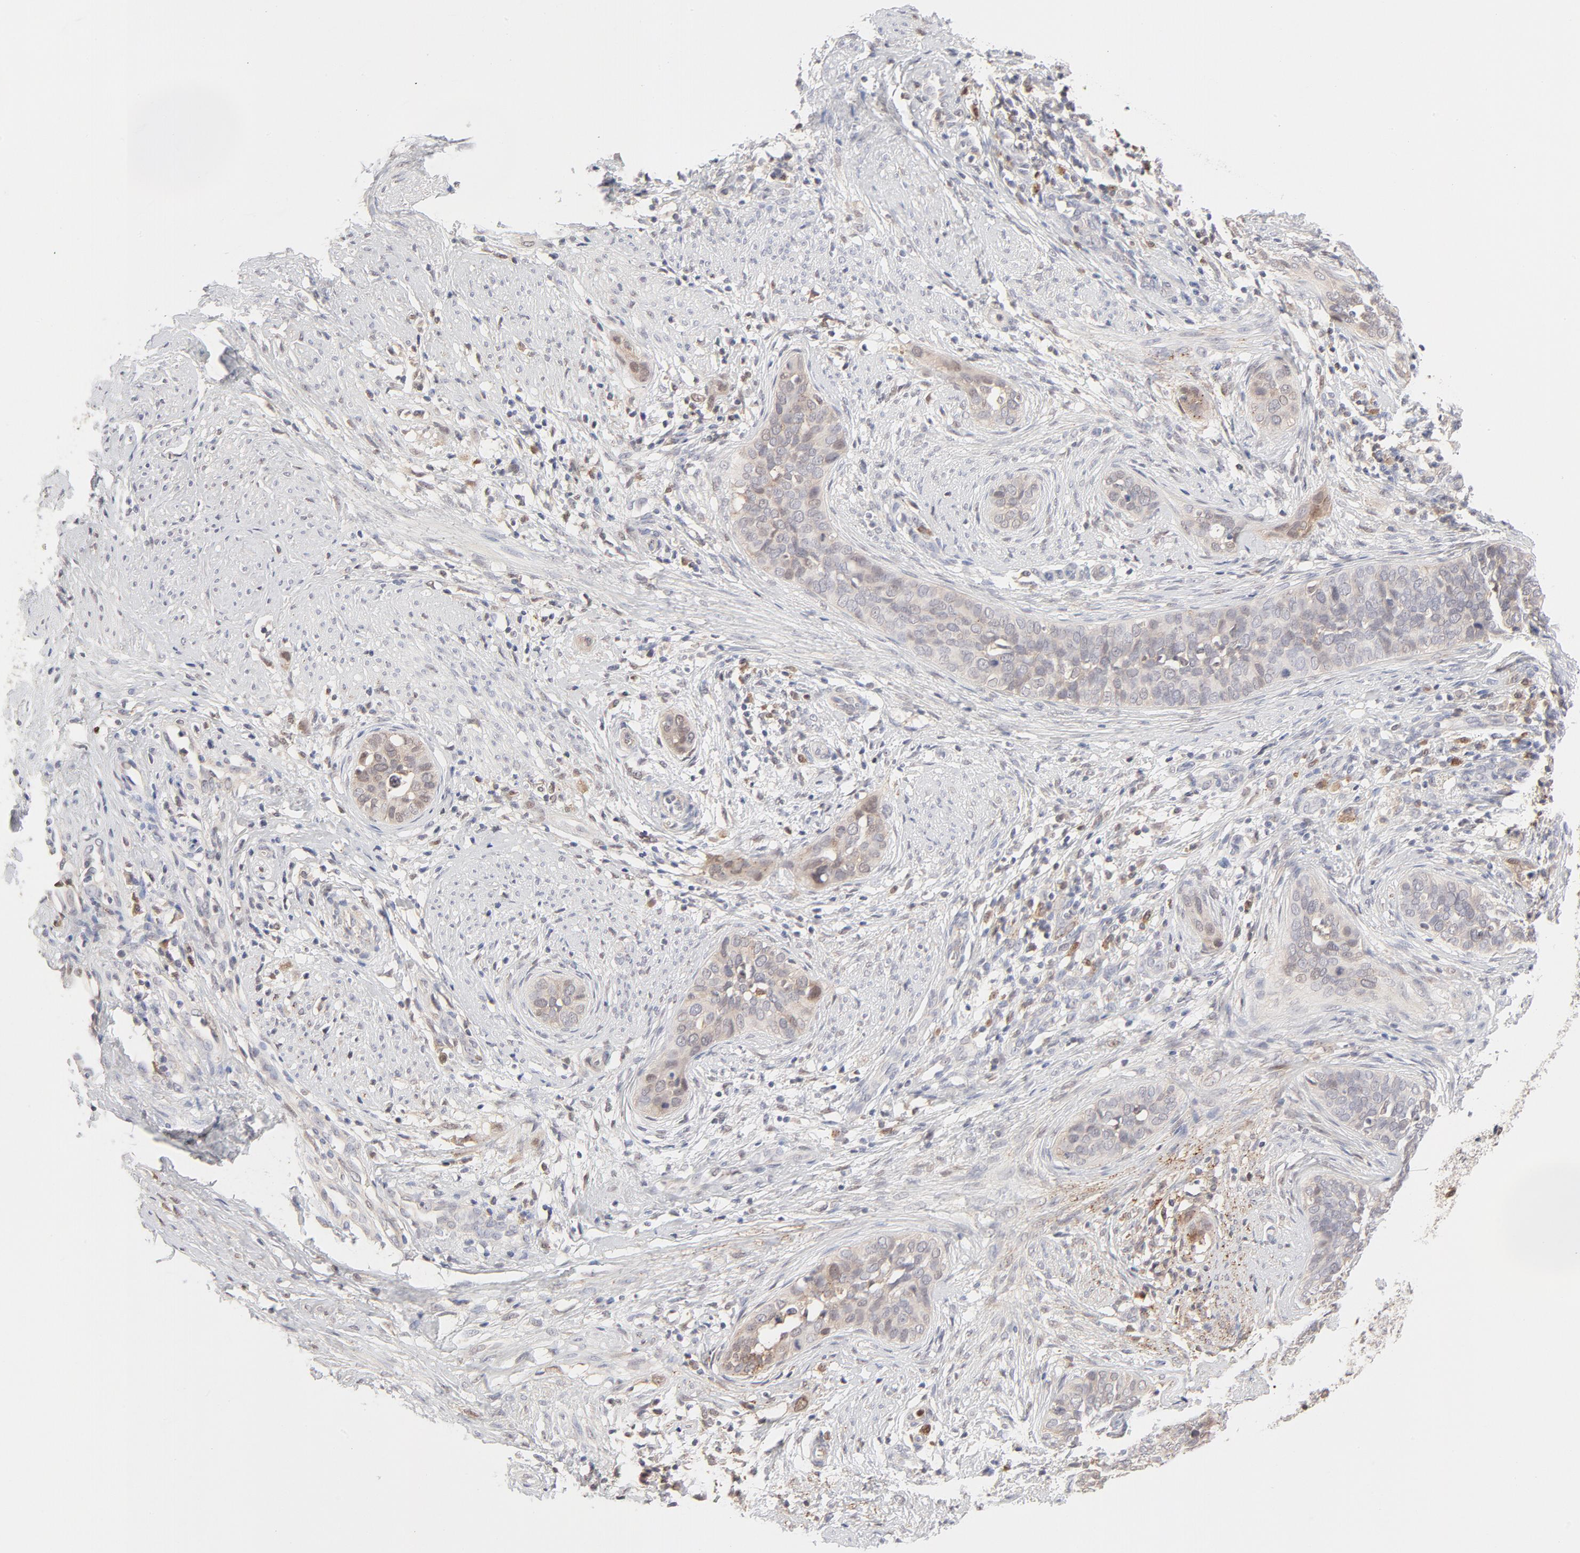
{"staining": {"intensity": "negative", "quantity": "none", "location": "none"}, "tissue": "cervical cancer", "cell_type": "Tumor cells", "image_type": "cancer", "snomed": [{"axis": "morphology", "description": "Squamous cell carcinoma, NOS"}, {"axis": "topography", "description": "Cervix"}], "caption": "Immunohistochemistry (IHC) image of human cervical cancer (squamous cell carcinoma) stained for a protein (brown), which exhibits no positivity in tumor cells.", "gene": "CDK6", "patient": {"sex": "female", "age": 31}}